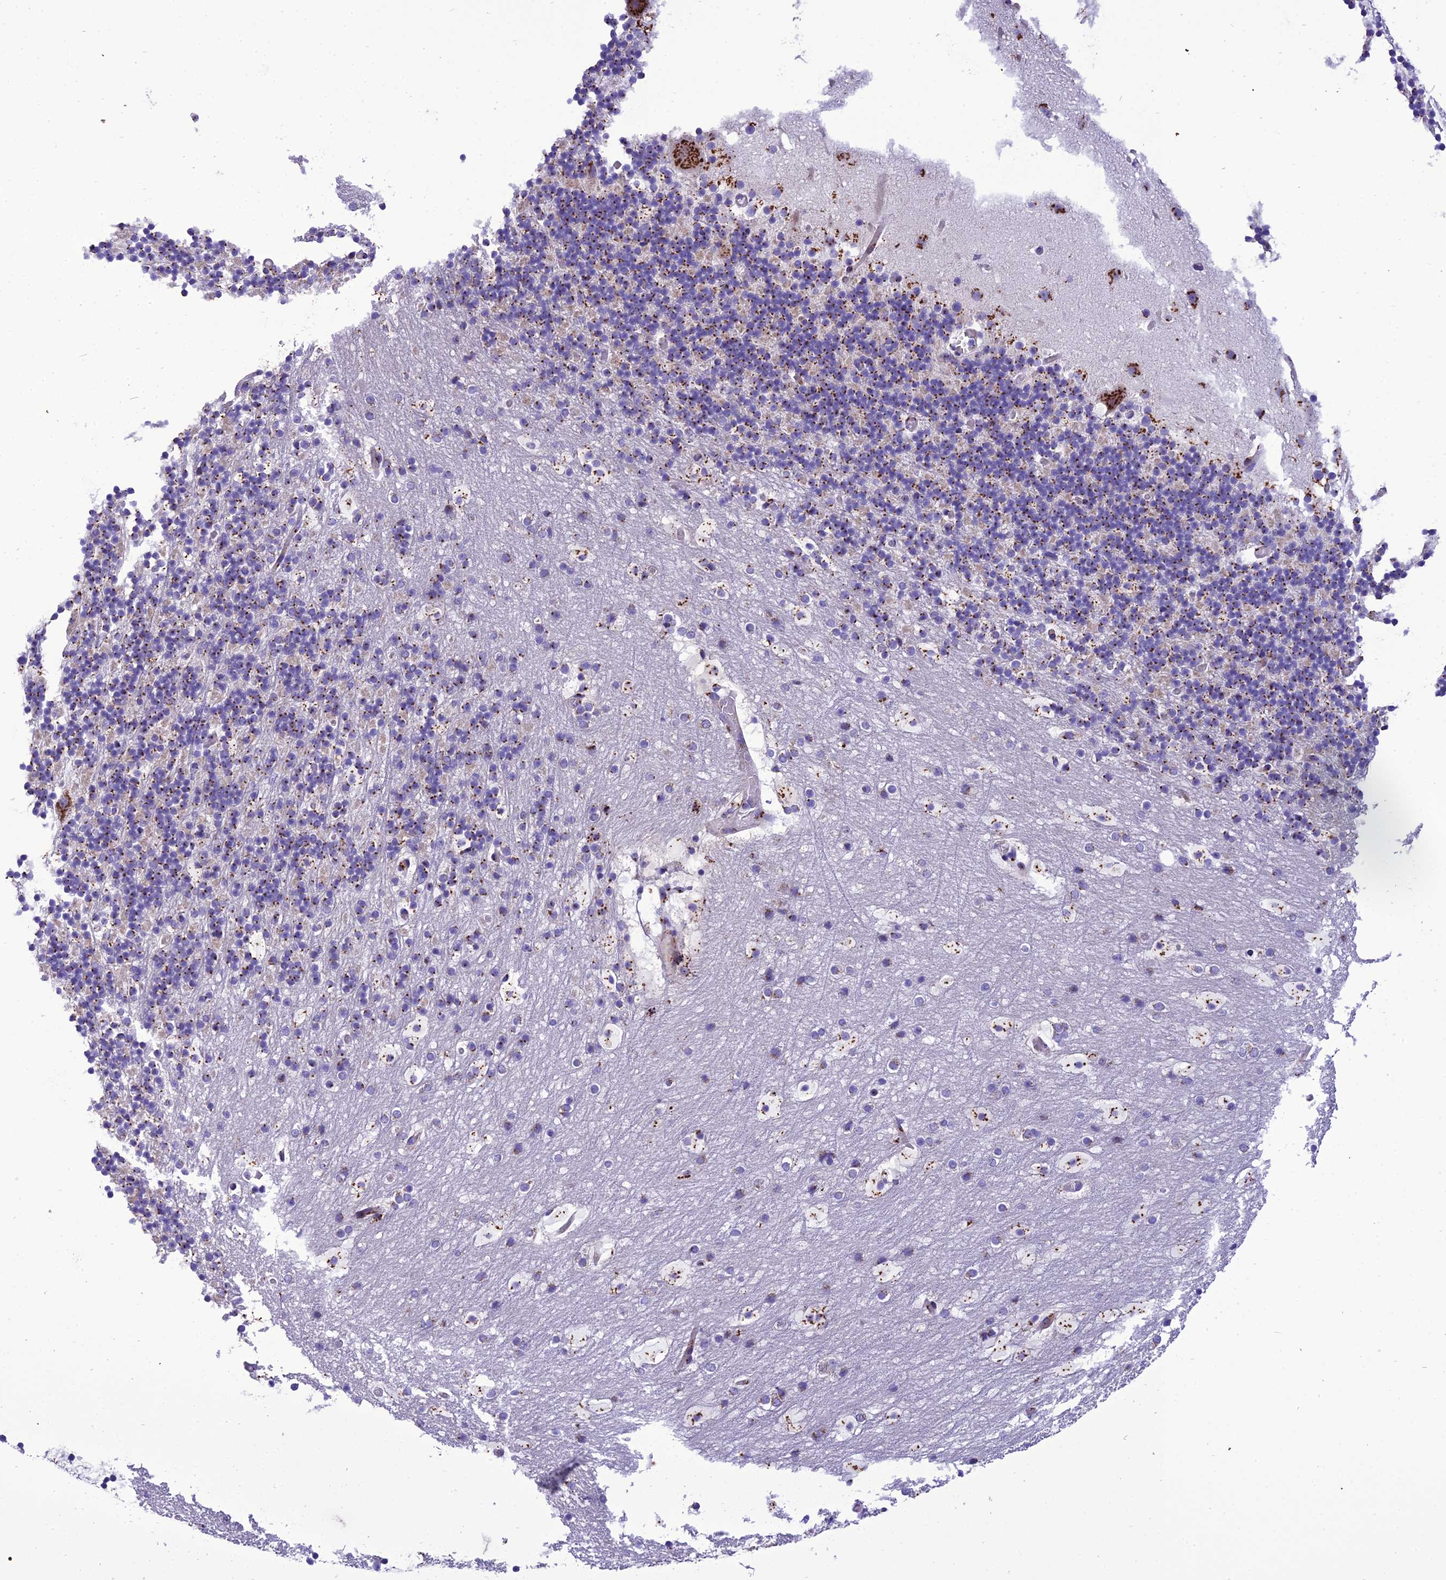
{"staining": {"intensity": "strong", "quantity": "25%-75%", "location": "cytoplasmic/membranous"}, "tissue": "cerebellum", "cell_type": "Cells in granular layer", "image_type": "normal", "snomed": [{"axis": "morphology", "description": "Normal tissue, NOS"}, {"axis": "topography", "description": "Cerebellum"}], "caption": "IHC (DAB) staining of normal human cerebellum reveals strong cytoplasmic/membranous protein positivity in approximately 25%-75% of cells in granular layer.", "gene": "GOLM2", "patient": {"sex": "male", "age": 57}}